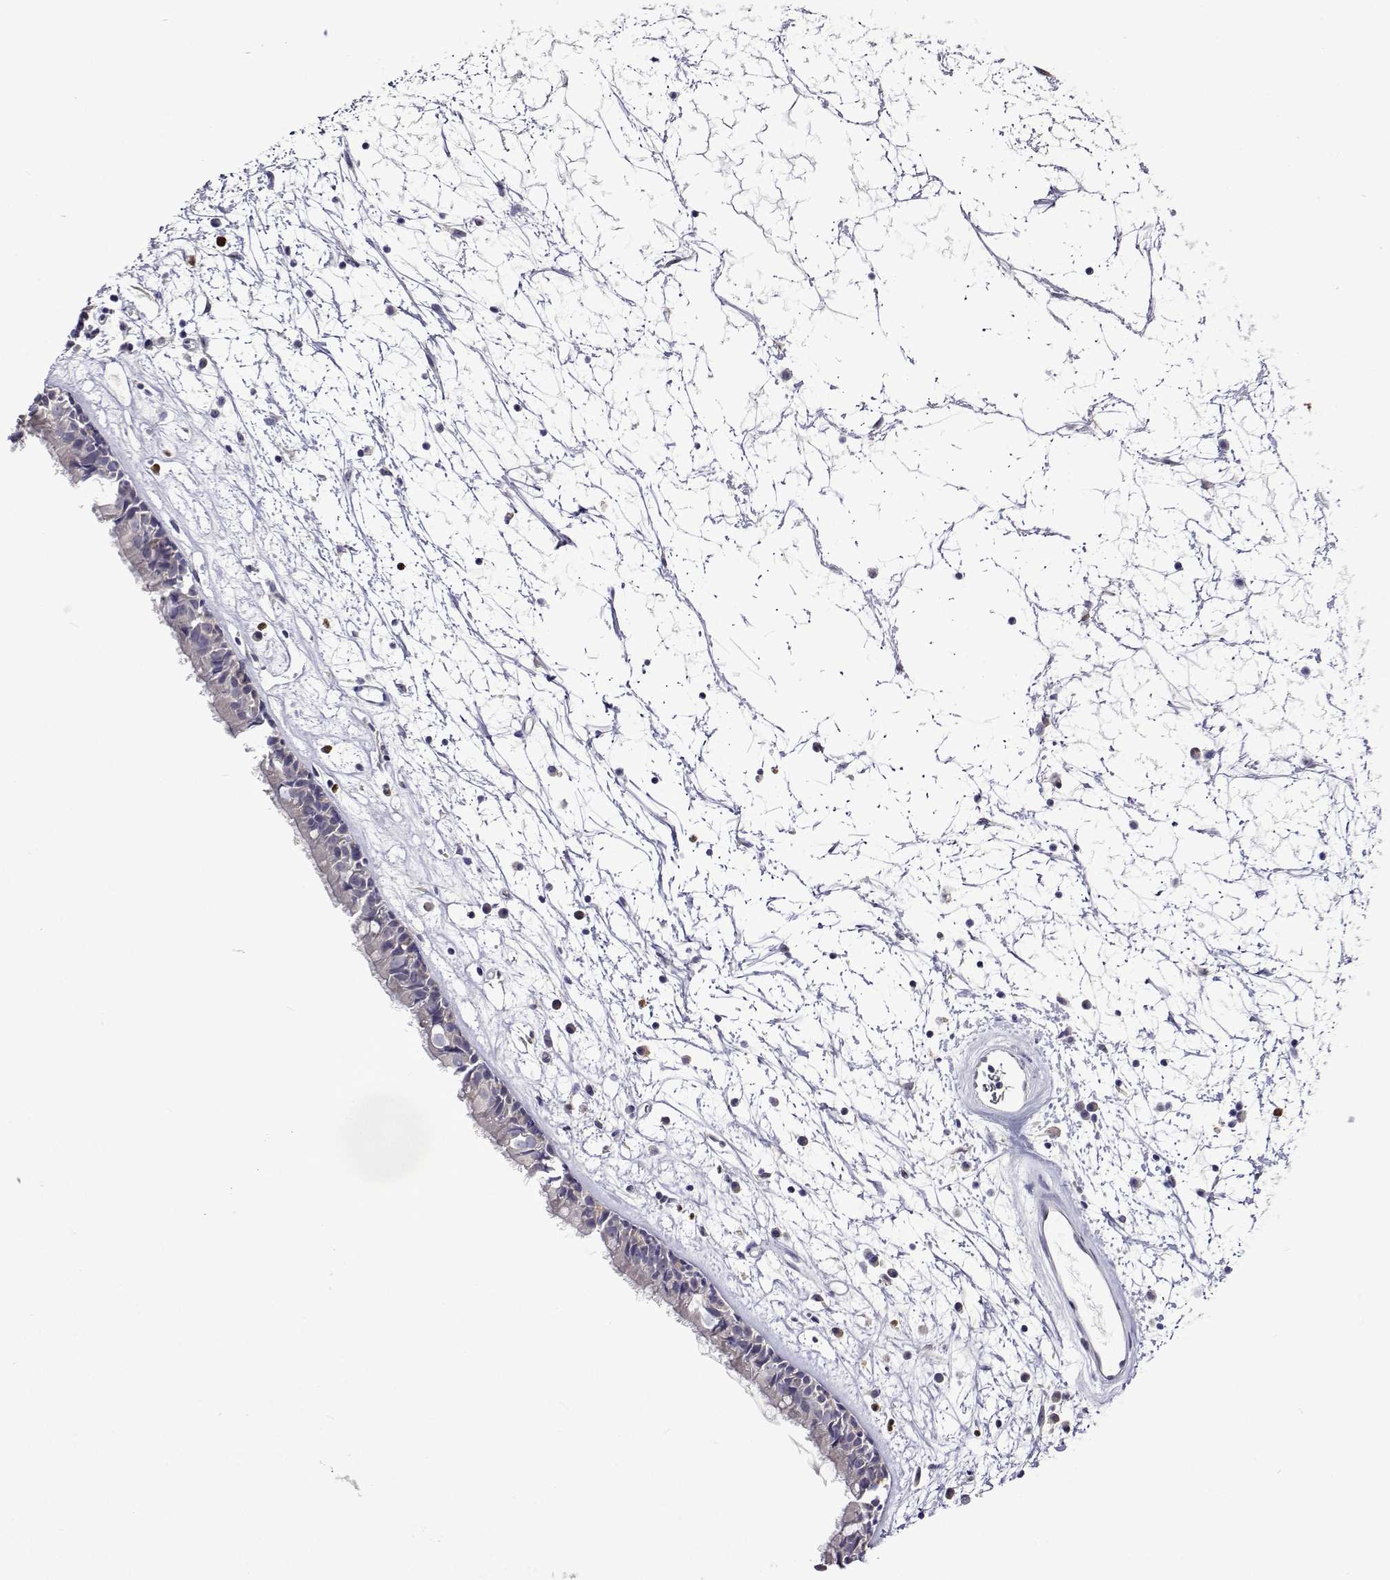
{"staining": {"intensity": "weak", "quantity": "<25%", "location": "cytoplasmic/membranous"}, "tissue": "nasopharynx", "cell_type": "Respiratory epithelial cells", "image_type": "normal", "snomed": [{"axis": "morphology", "description": "Normal tissue, NOS"}, {"axis": "topography", "description": "Nasopharynx"}], "caption": "IHC photomicrograph of normal human nasopharynx stained for a protein (brown), which shows no positivity in respiratory epithelial cells.", "gene": "SULT2A1", "patient": {"sex": "male", "age": 24}}